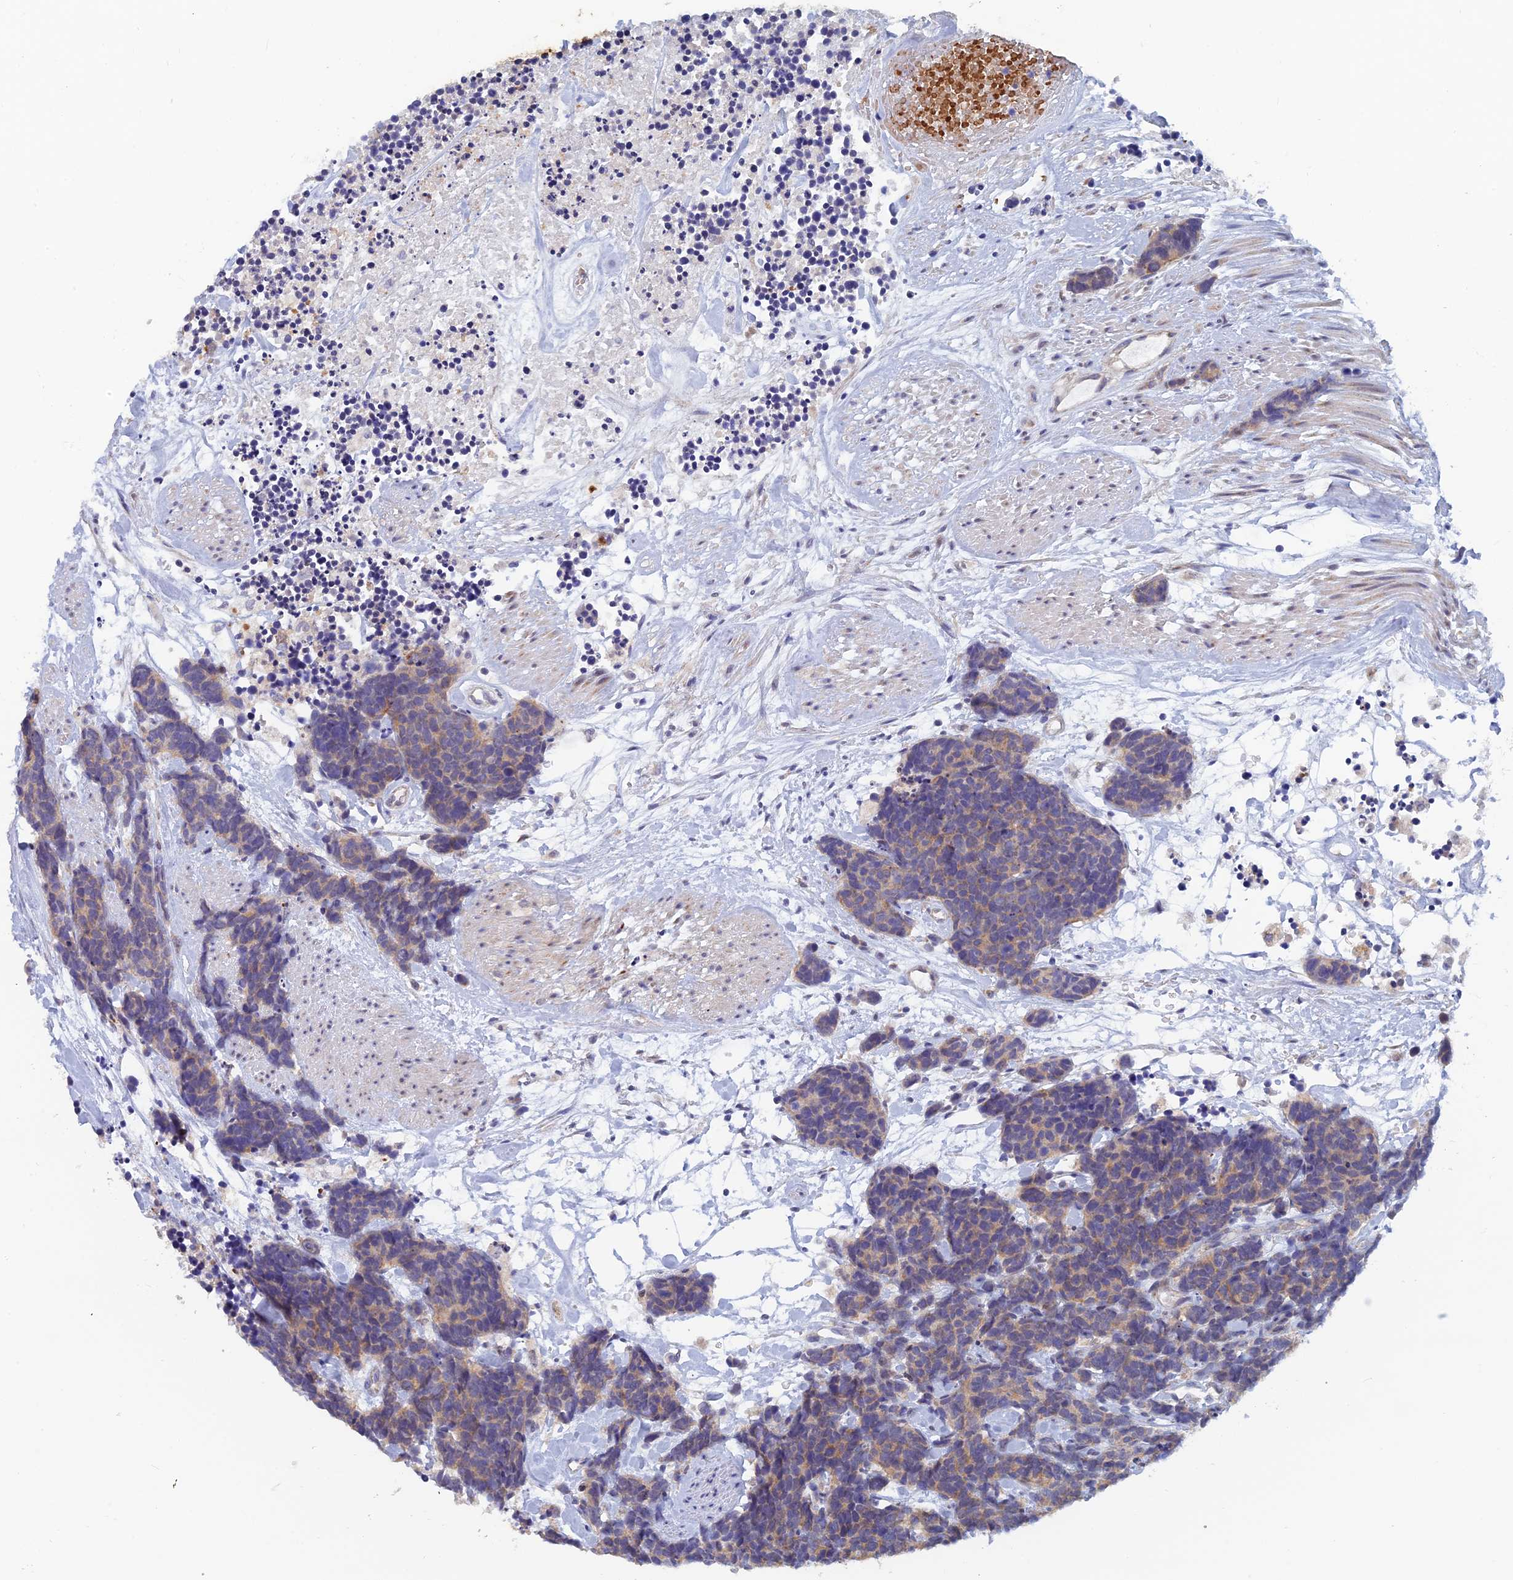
{"staining": {"intensity": "weak", "quantity": ">75%", "location": "cytoplasmic/membranous"}, "tissue": "carcinoid", "cell_type": "Tumor cells", "image_type": "cancer", "snomed": [{"axis": "morphology", "description": "Carcinoma, NOS"}, {"axis": "morphology", "description": "Carcinoid, malignant, NOS"}, {"axis": "topography", "description": "Urinary bladder"}], "caption": "A low amount of weak cytoplasmic/membranous positivity is seen in about >75% of tumor cells in carcinoid tissue.", "gene": "GIPC1", "patient": {"sex": "male", "age": 57}}